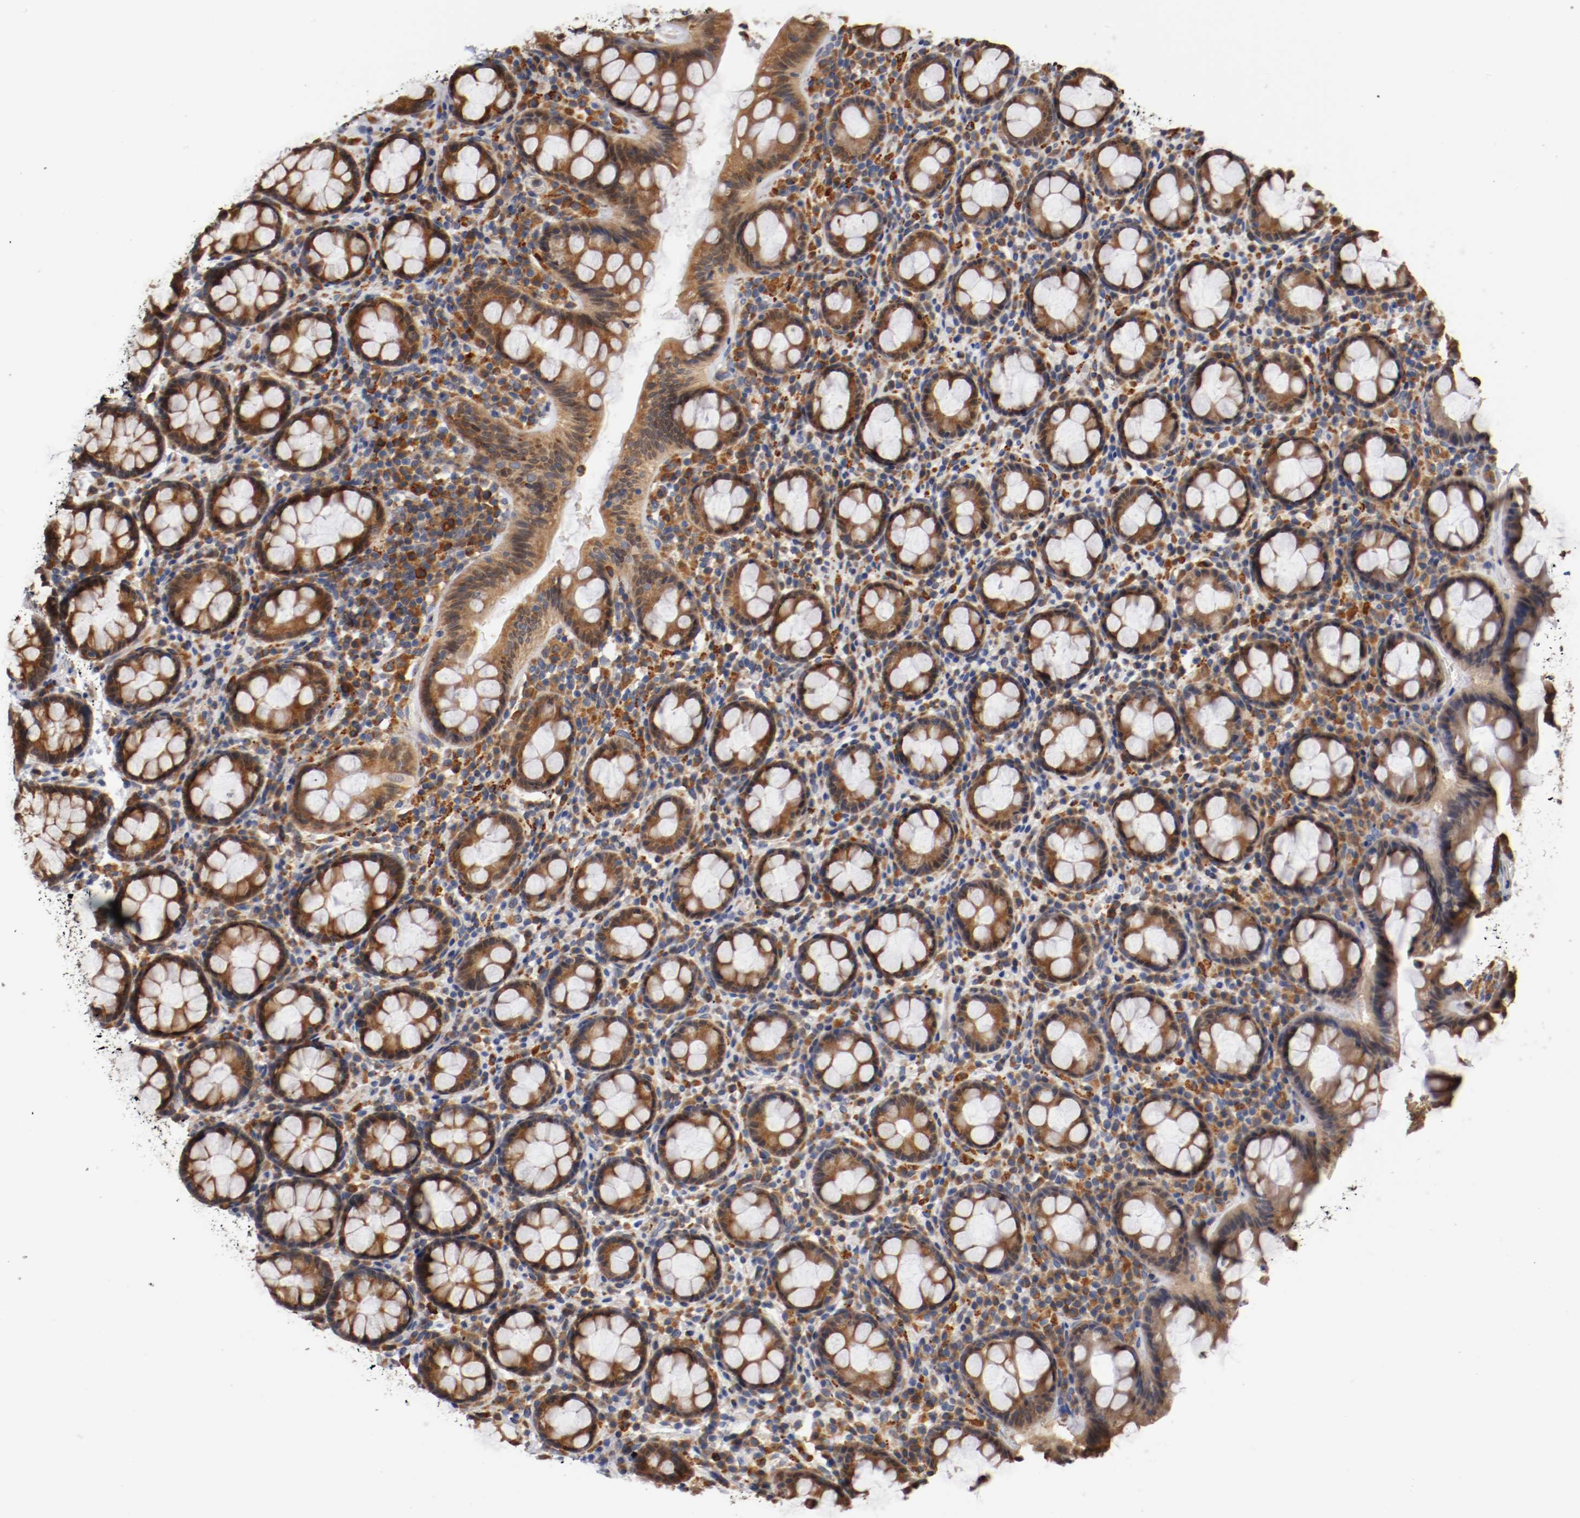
{"staining": {"intensity": "moderate", "quantity": ">75%", "location": "cytoplasmic/membranous"}, "tissue": "rectum", "cell_type": "Glandular cells", "image_type": "normal", "snomed": [{"axis": "morphology", "description": "Normal tissue, NOS"}, {"axis": "topography", "description": "Rectum"}], "caption": "A micrograph of human rectum stained for a protein displays moderate cytoplasmic/membranous brown staining in glandular cells. (Stains: DAB (3,3'-diaminobenzidine) in brown, nuclei in blue, Microscopy: brightfield microscopy at high magnification).", "gene": "TNFSF12", "patient": {"sex": "male", "age": 92}}